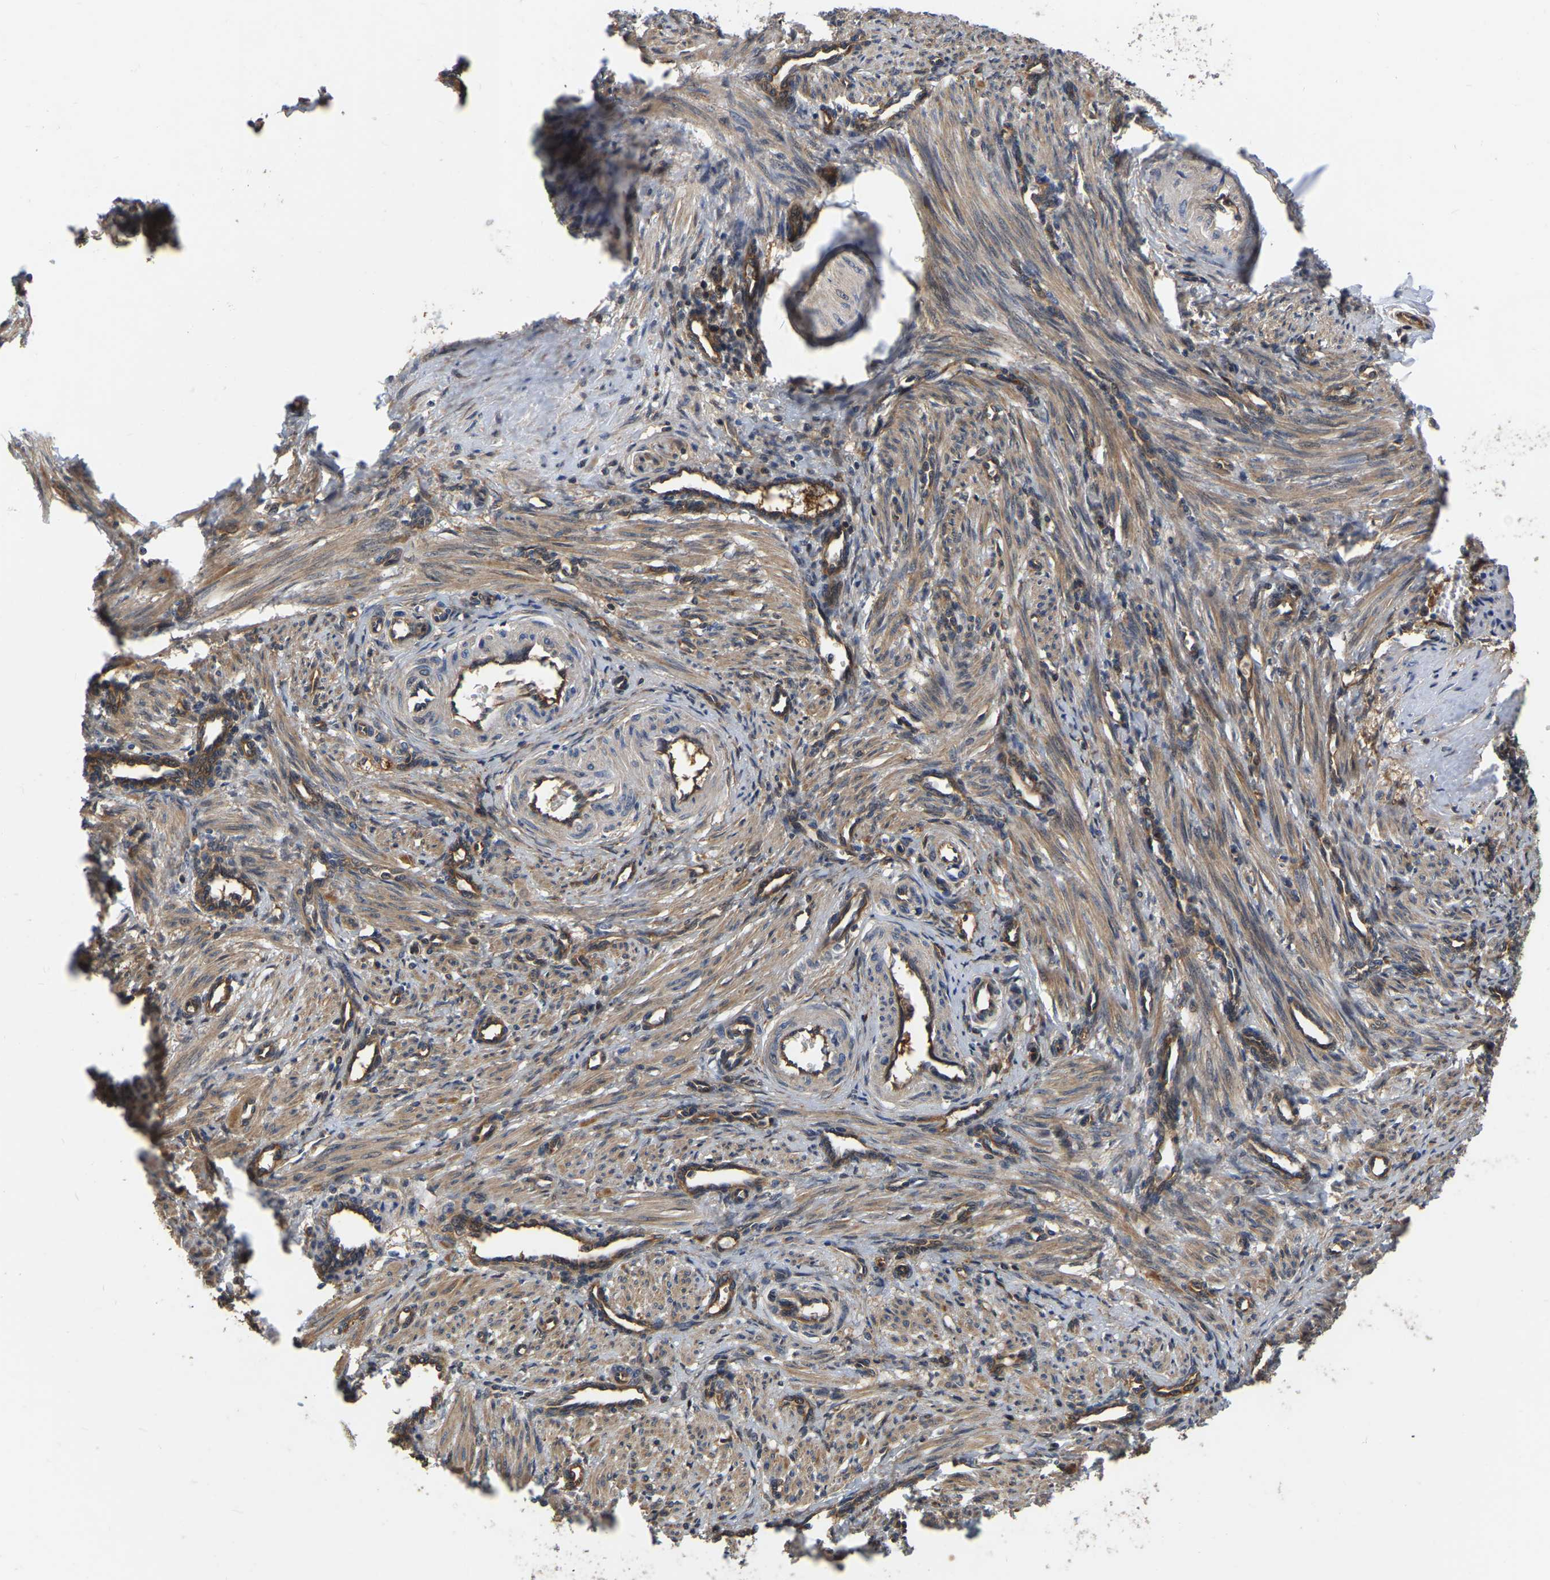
{"staining": {"intensity": "moderate", "quantity": ">75%", "location": "cytoplasmic/membranous"}, "tissue": "smooth muscle", "cell_type": "Smooth muscle cells", "image_type": "normal", "snomed": [{"axis": "morphology", "description": "Normal tissue, NOS"}, {"axis": "topography", "description": "Endometrium"}], "caption": "This micrograph exhibits normal smooth muscle stained with IHC to label a protein in brown. The cytoplasmic/membranous of smooth muscle cells show moderate positivity for the protein. Nuclei are counter-stained blue.", "gene": "GARS1", "patient": {"sex": "female", "age": 33}}